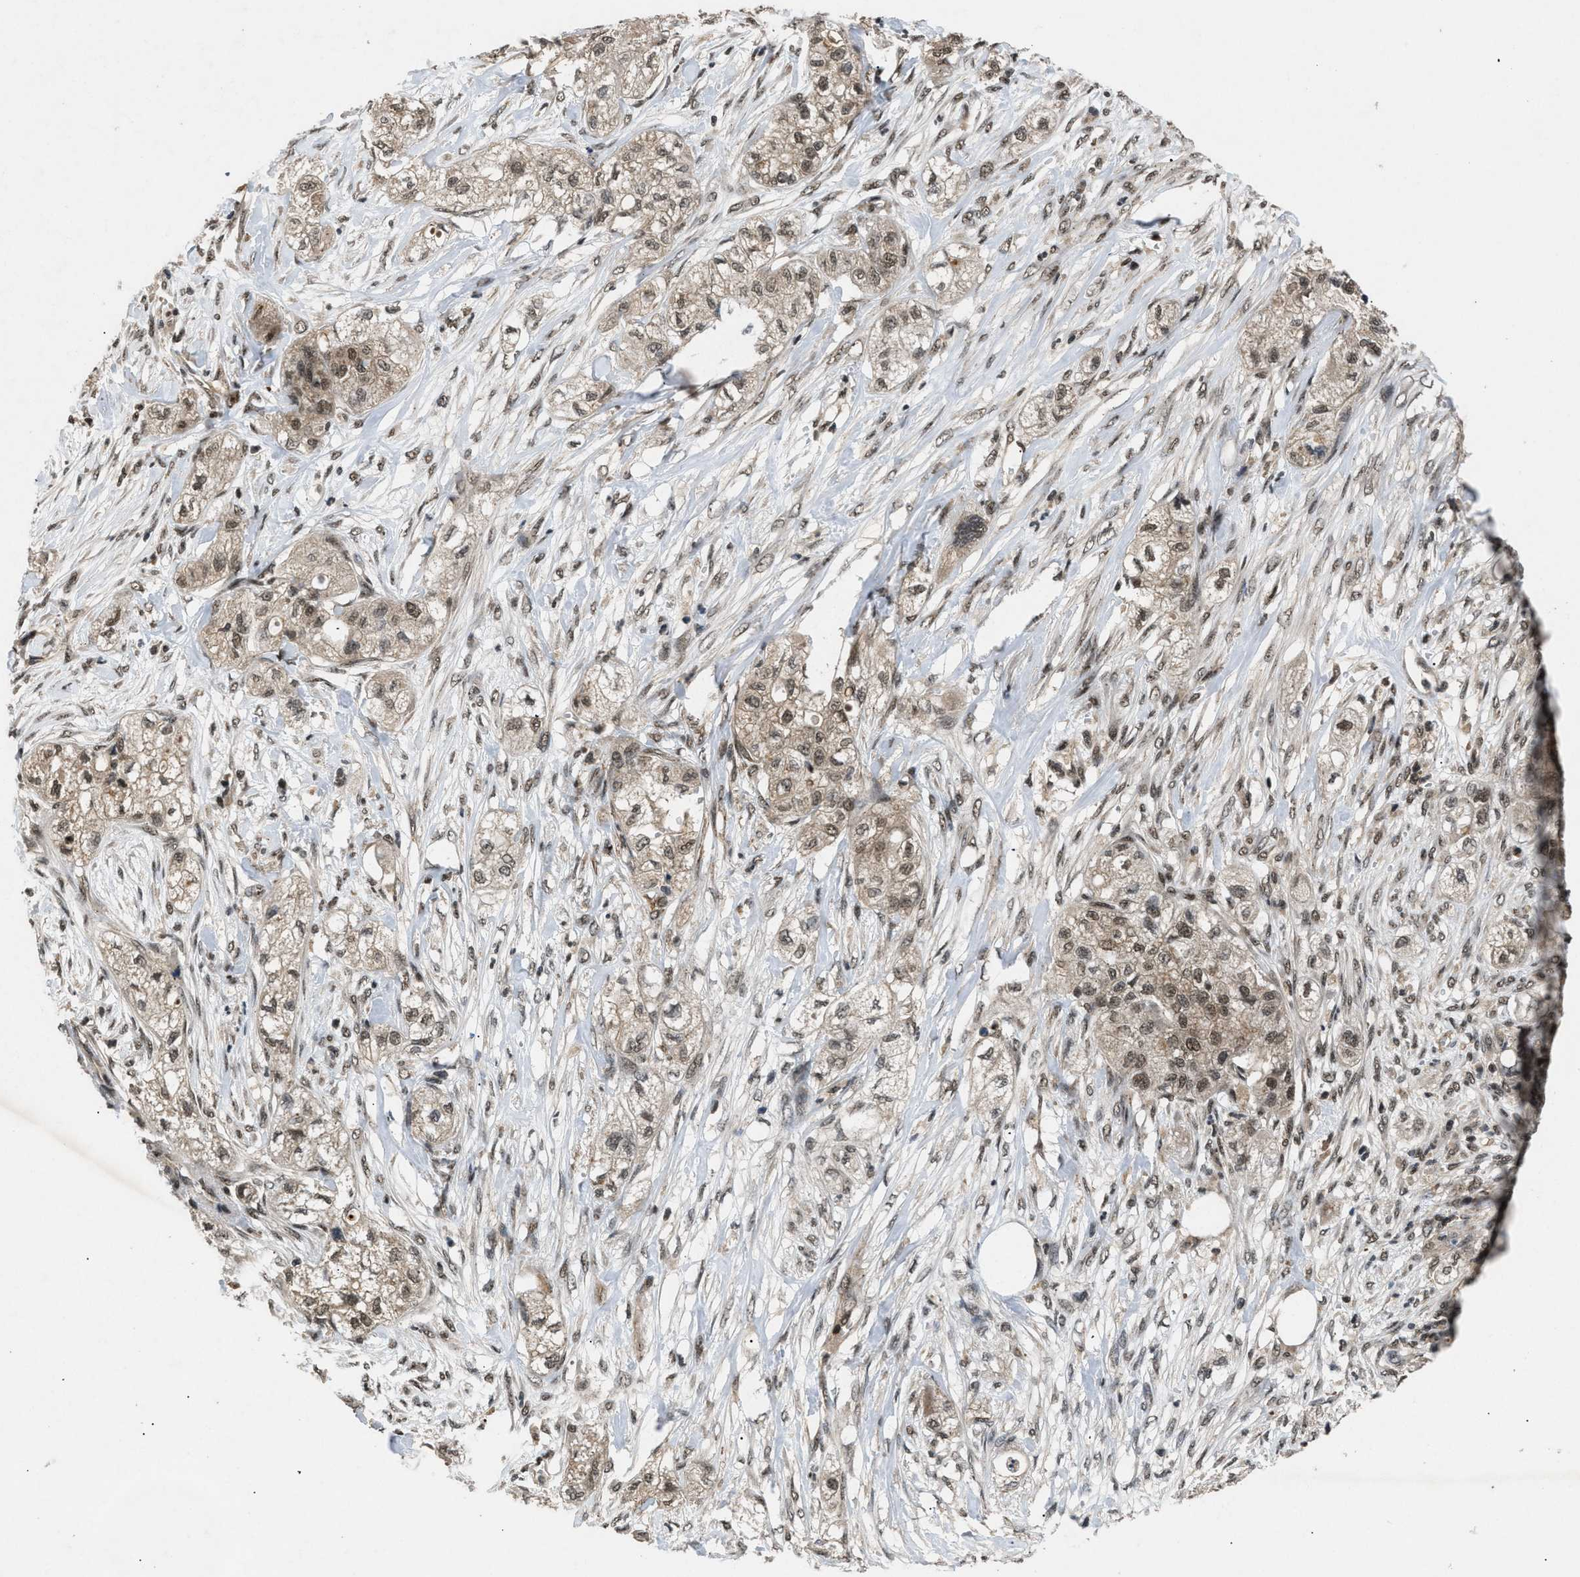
{"staining": {"intensity": "moderate", "quantity": ">75%", "location": "nuclear"}, "tissue": "pancreatic cancer", "cell_type": "Tumor cells", "image_type": "cancer", "snomed": [{"axis": "morphology", "description": "Adenocarcinoma, NOS"}, {"axis": "topography", "description": "Pancreas"}], "caption": "This is an image of immunohistochemistry staining of pancreatic cancer (adenocarcinoma), which shows moderate positivity in the nuclear of tumor cells.", "gene": "RBM5", "patient": {"sex": "female", "age": 78}}